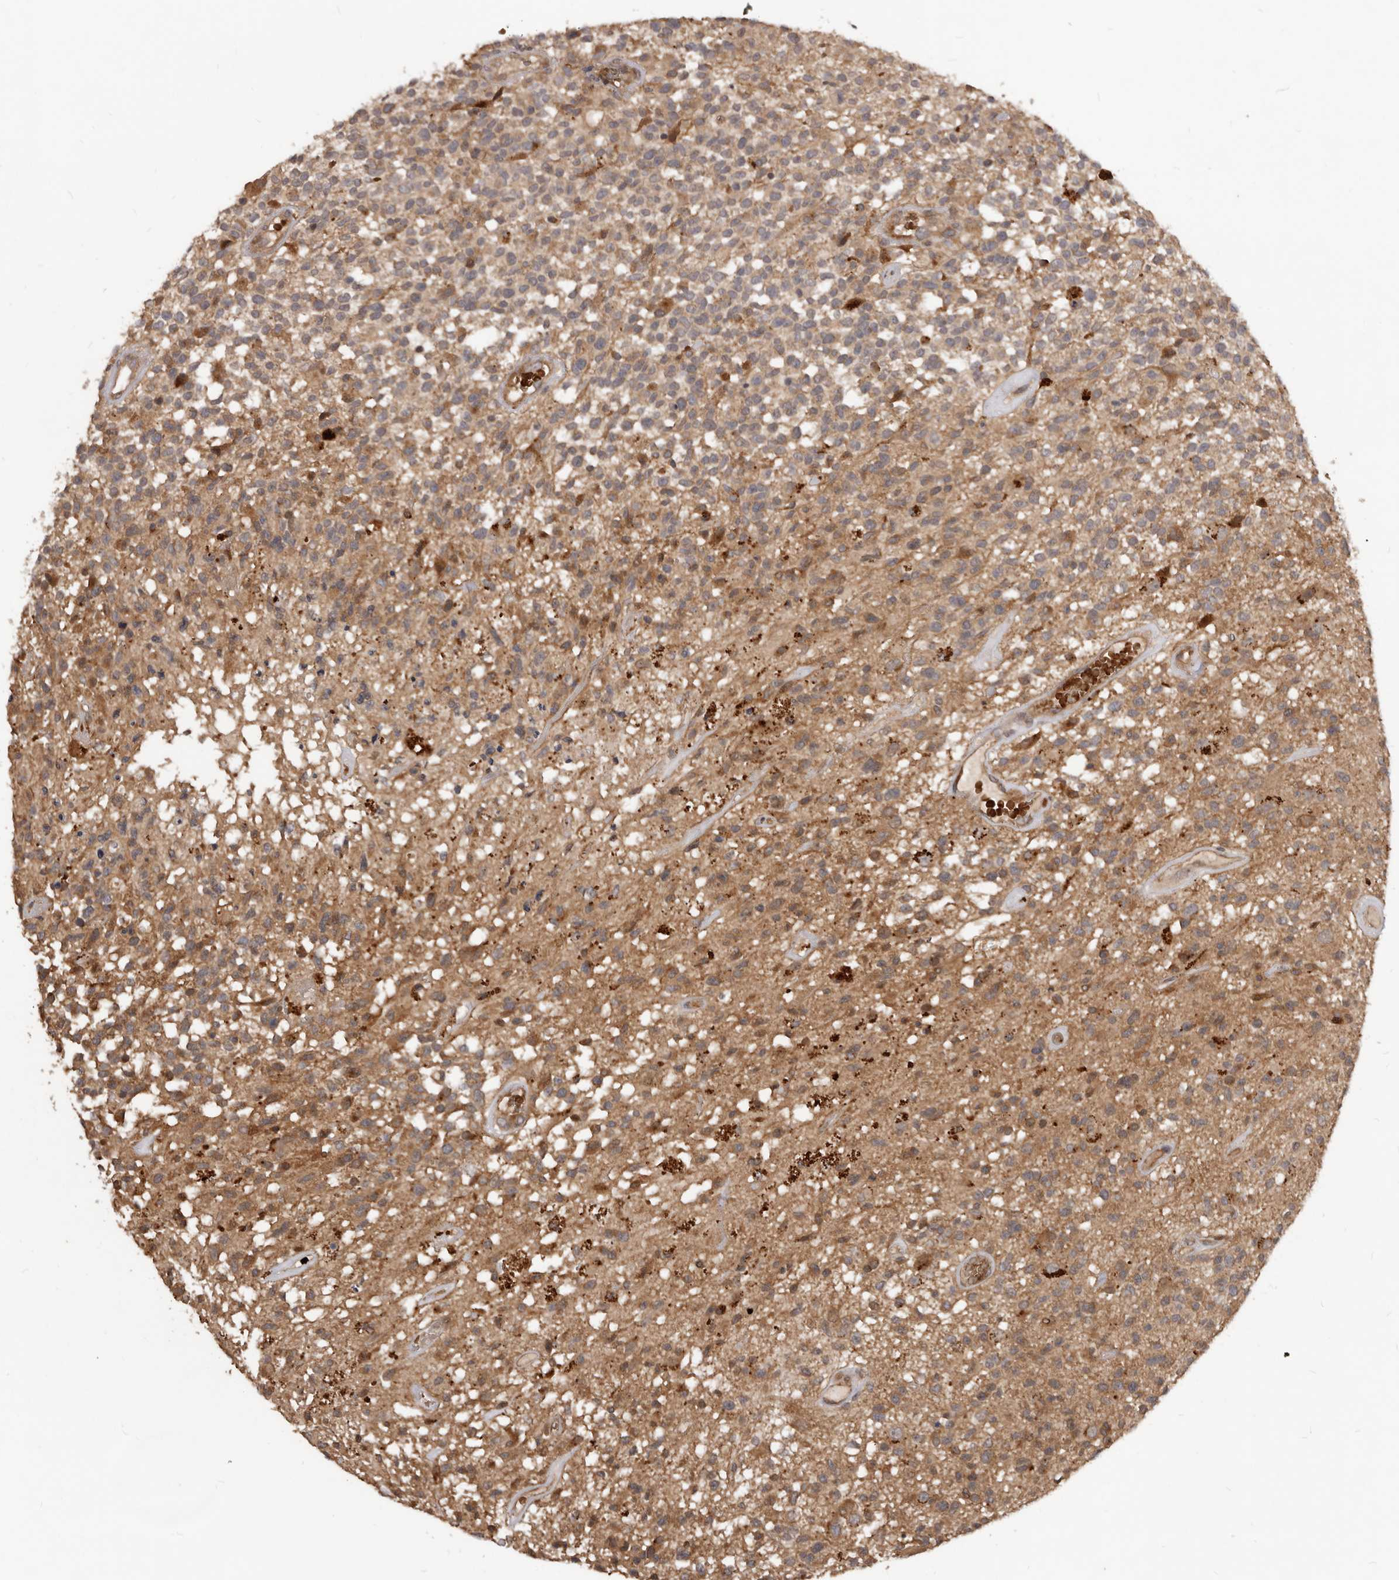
{"staining": {"intensity": "moderate", "quantity": ">75%", "location": "cytoplasmic/membranous"}, "tissue": "glioma", "cell_type": "Tumor cells", "image_type": "cancer", "snomed": [{"axis": "morphology", "description": "Glioma, malignant, High grade"}, {"axis": "morphology", "description": "Glioblastoma, NOS"}, {"axis": "topography", "description": "Brain"}], "caption": "Protein staining displays moderate cytoplasmic/membranous staining in approximately >75% of tumor cells in glioblastoma.", "gene": "GABPB2", "patient": {"sex": "male", "age": 60}}